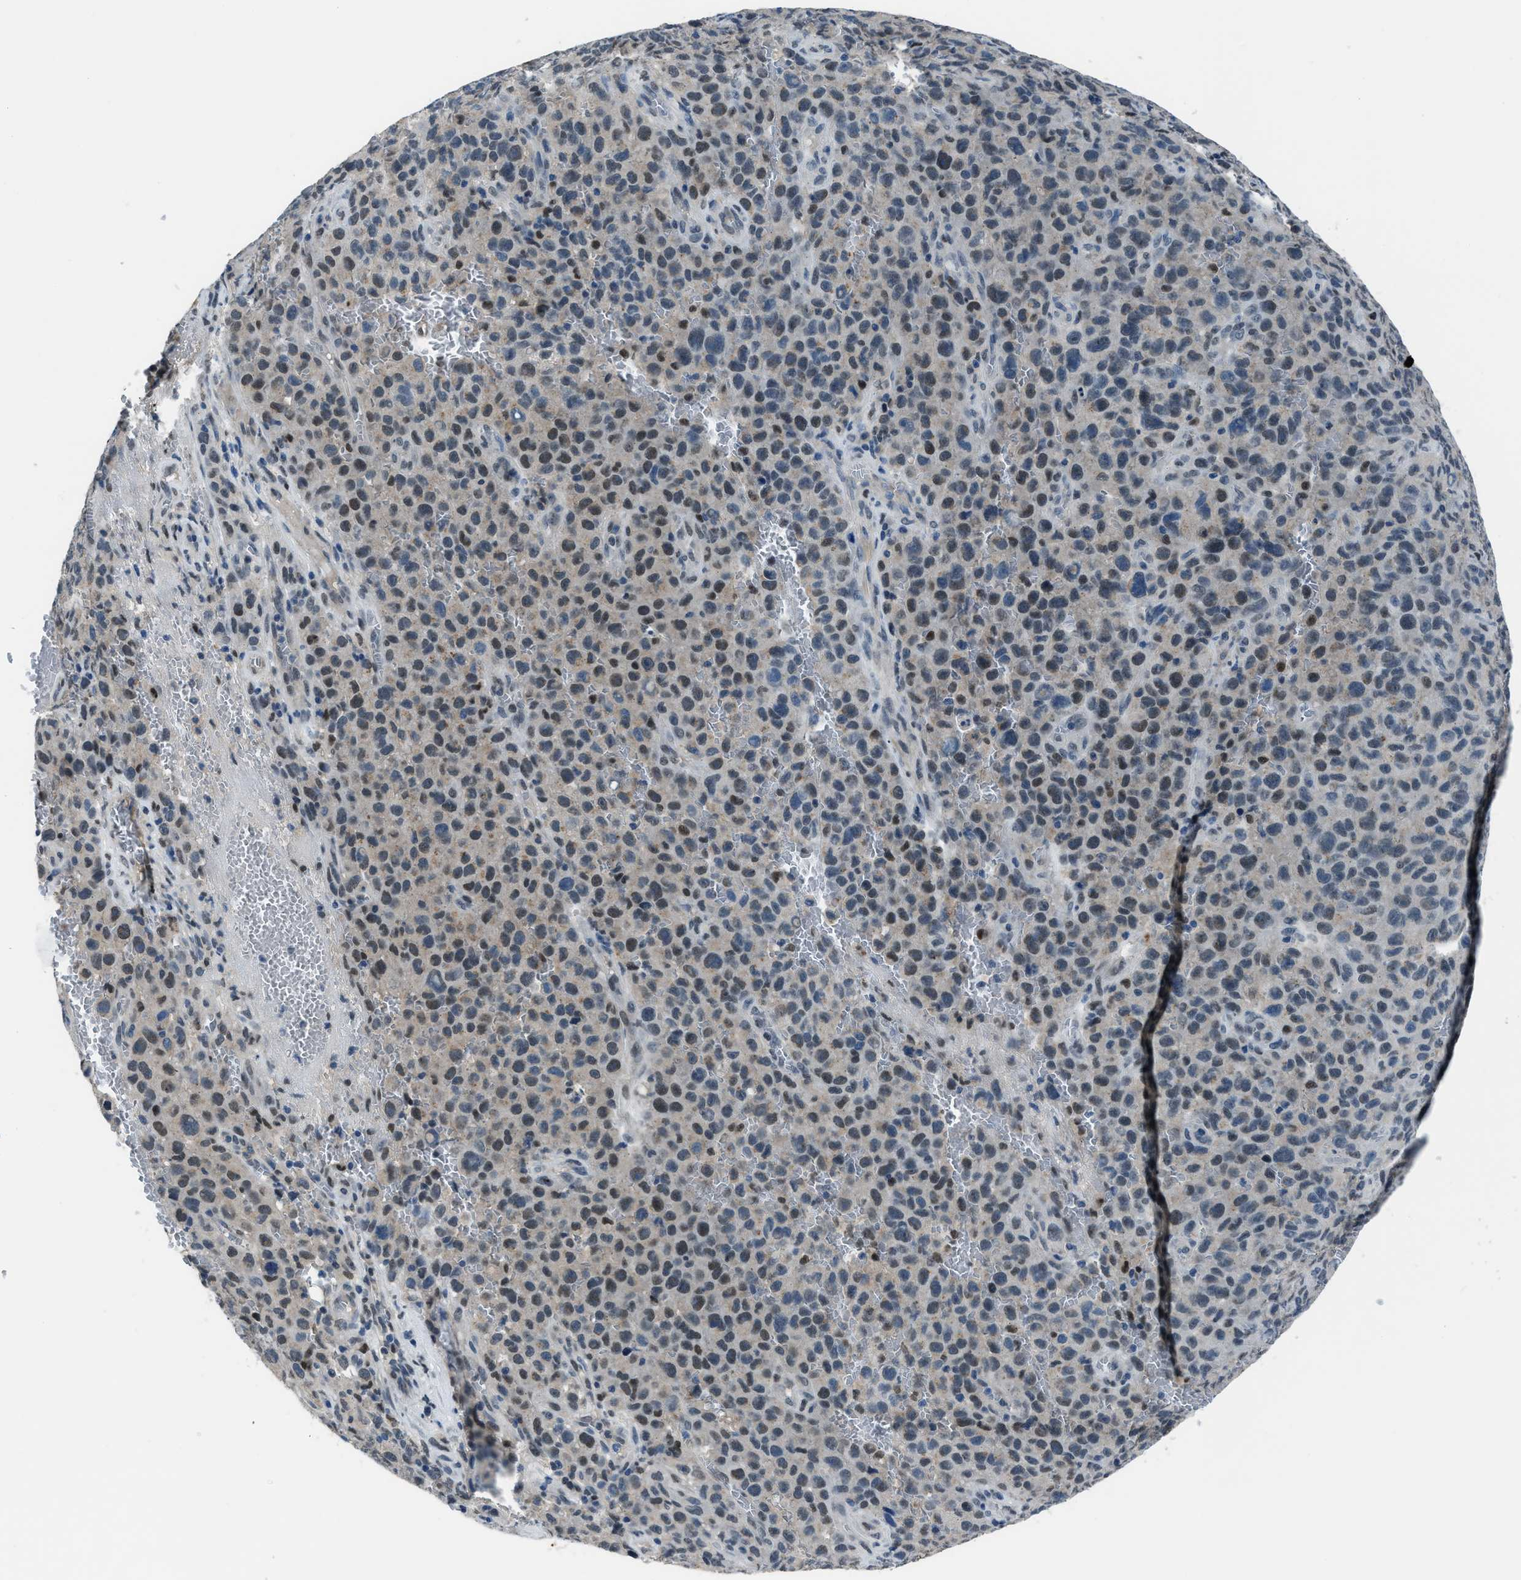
{"staining": {"intensity": "weak", "quantity": "25%-75%", "location": "nuclear"}, "tissue": "melanoma", "cell_type": "Tumor cells", "image_type": "cancer", "snomed": [{"axis": "morphology", "description": "Malignant melanoma, NOS"}, {"axis": "topography", "description": "Skin"}], "caption": "This is an image of IHC staining of malignant melanoma, which shows weak expression in the nuclear of tumor cells.", "gene": "DUSP19", "patient": {"sex": "female", "age": 82}}